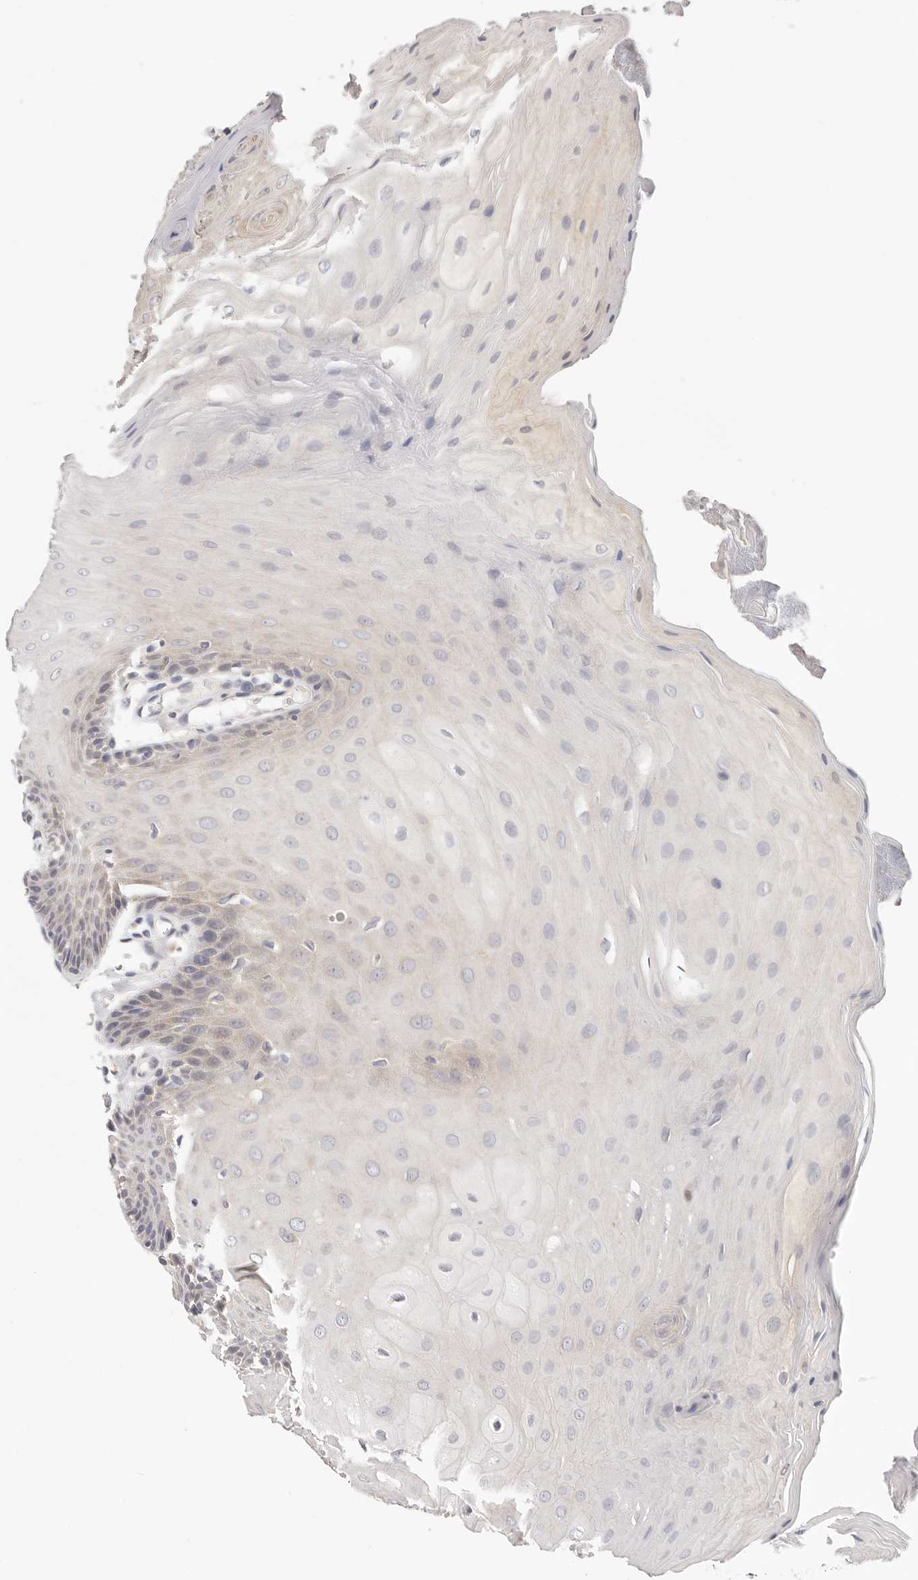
{"staining": {"intensity": "weak", "quantity": "25%-75%", "location": "cytoplasmic/membranous"}, "tissue": "oral mucosa", "cell_type": "Squamous epithelial cells", "image_type": "normal", "snomed": [{"axis": "morphology", "description": "Normal tissue, NOS"}, {"axis": "morphology", "description": "Squamous cell carcinoma, NOS"}, {"axis": "topography", "description": "Skeletal muscle"}, {"axis": "topography", "description": "Oral tissue"}, {"axis": "topography", "description": "Salivary gland"}, {"axis": "topography", "description": "Head-Neck"}], "caption": "Squamous epithelial cells exhibit low levels of weak cytoplasmic/membranous positivity in about 25%-75% of cells in unremarkable human oral mucosa. Nuclei are stained in blue.", "gene": "AFDN", "patient": {"sex": "male", "age": 54}}